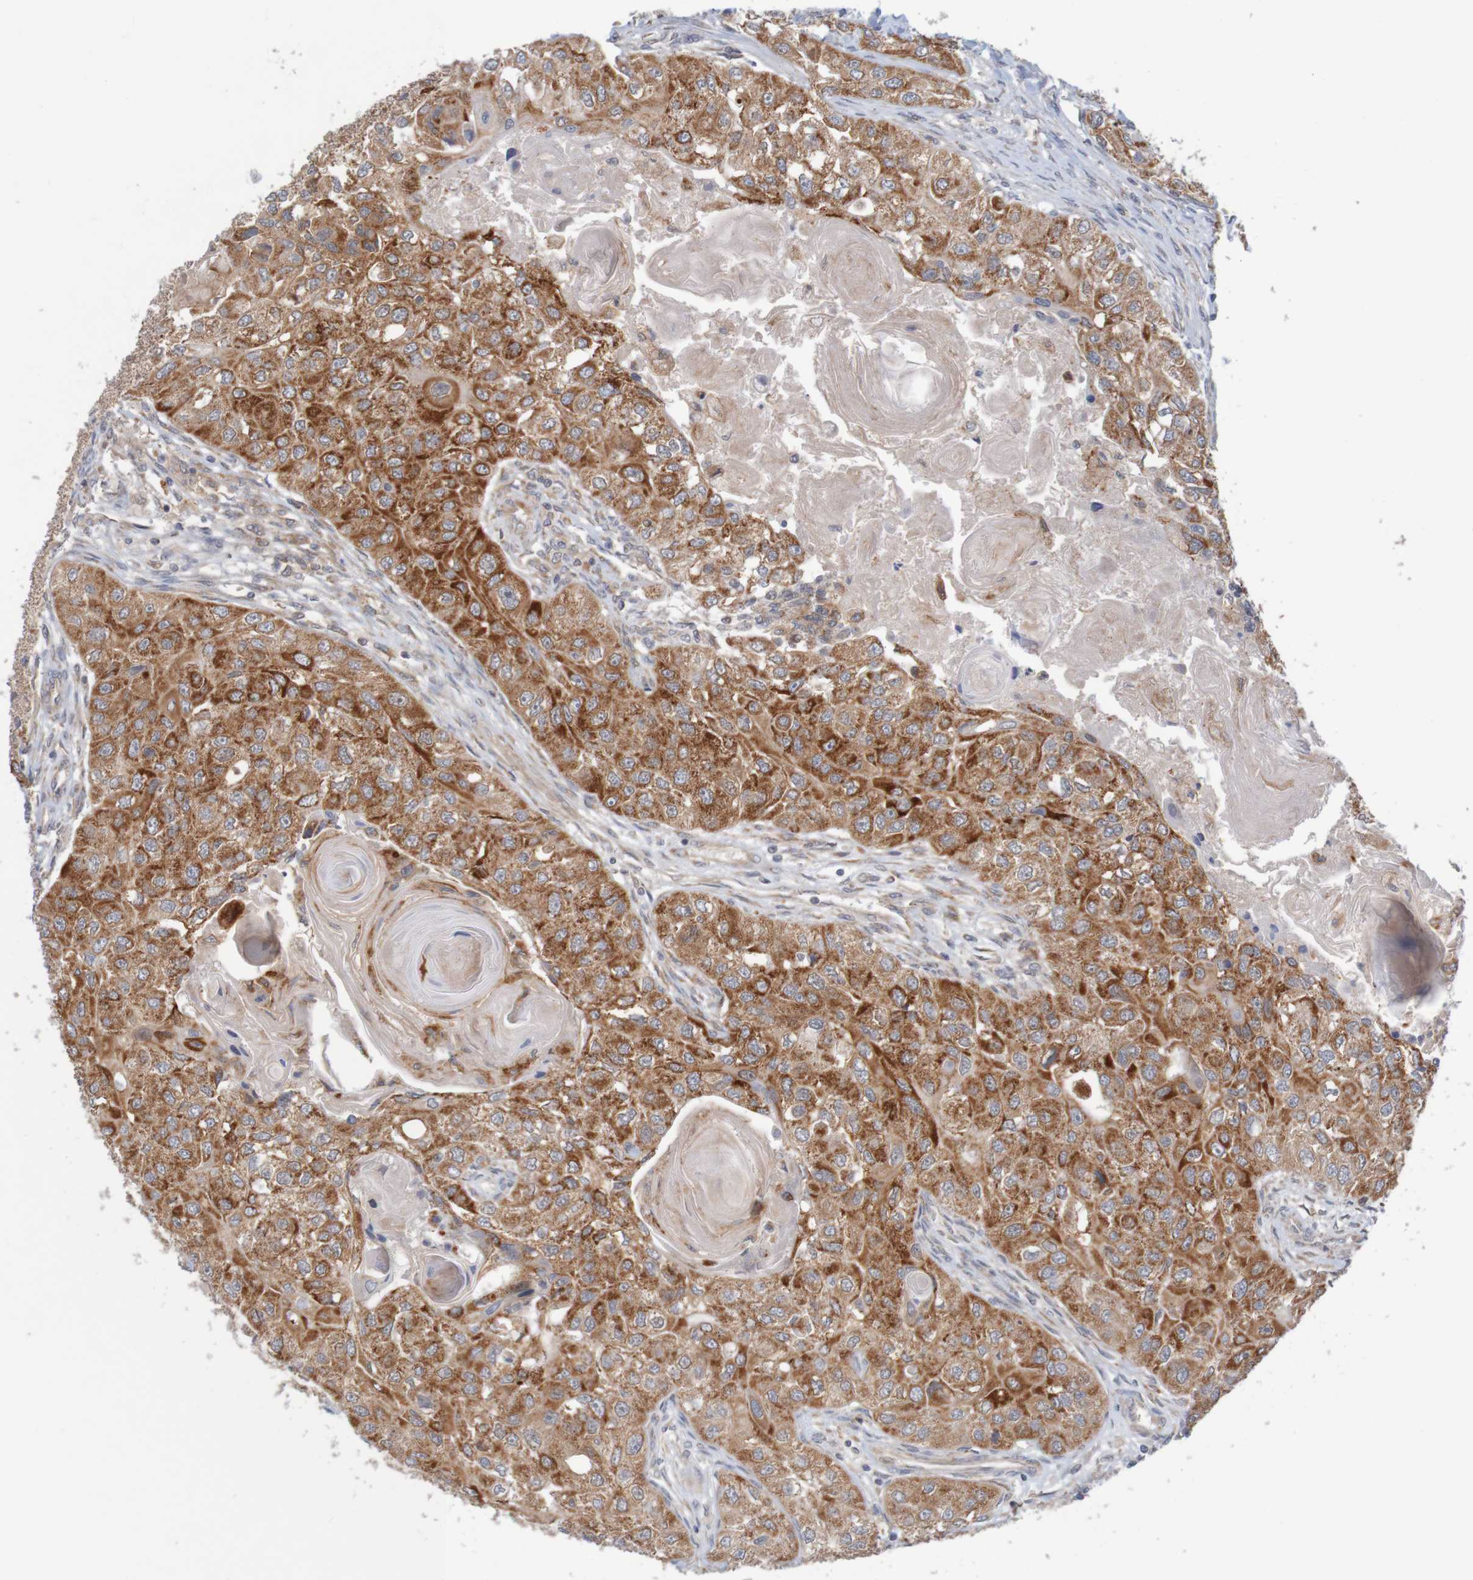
{"staining": {"intensity": "strong", "quantity": ">75%", "location": "cytoplasmic/membranous"}, "tissue": "head and neck cancer", "cell_type": "Tumor cells", "image_type": "cancer", "snomed": [{"axis": "morphology", "description": "Normal tissue, NOS"}, {"axis": "morphology", "description": "Squamous cell carcinoma, NOS"}, {"axis": "topography", "description": "Skeletal muscle"}, {"axis": "topography", "description": "Head-Neck"}], "caption": "The immunohistochemical stain shows strong cytoplasmic/membranous positivity in tumor cells of head and neck cancer tissue.", "gene": "NAV2", "patient": {"sex": "male", "age": 51}}